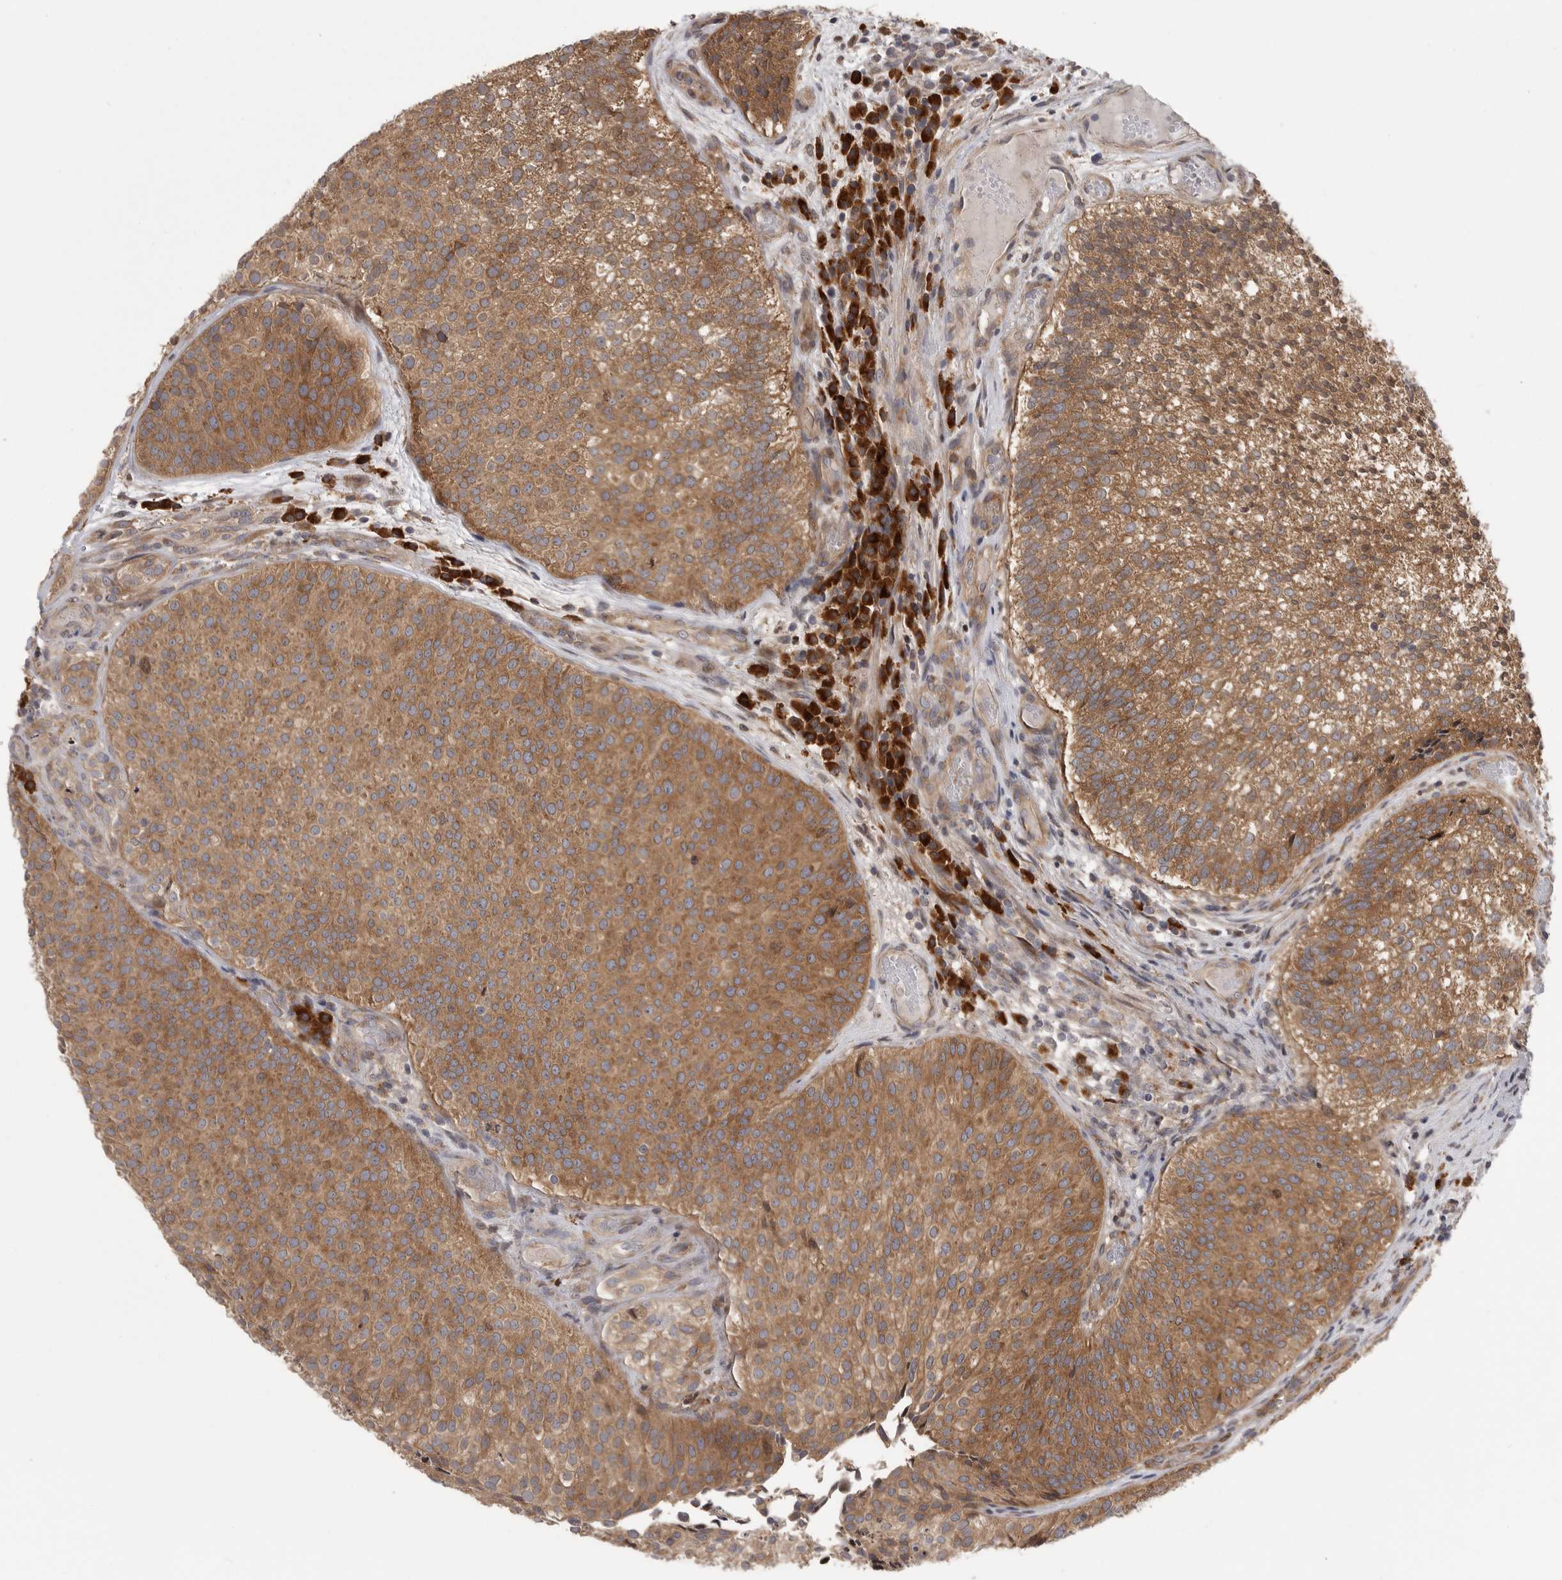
{"staining": {"intensity": "moderate", "quantity": ">75%", "location": "cytoplasmic/membranous"}, "tissue": "urothelial cancer", "cell_type": "Tumor cells", "image_type": "cancer", "snomed": [{"axis": "morphology", "description": "Urothelial carcinoma, Low grade"}, {"axis": "topography", "description": "Urinary bladder"}], "caption": "Low-grade urothelial carcinoma was stained to show a protein in brown. There is medium levels of moderate cytoplasmic/membranous staining in approximately >75% of tumor cells.", "gene": "OXR1", "patient": {"sex": "male", "age": 86}}